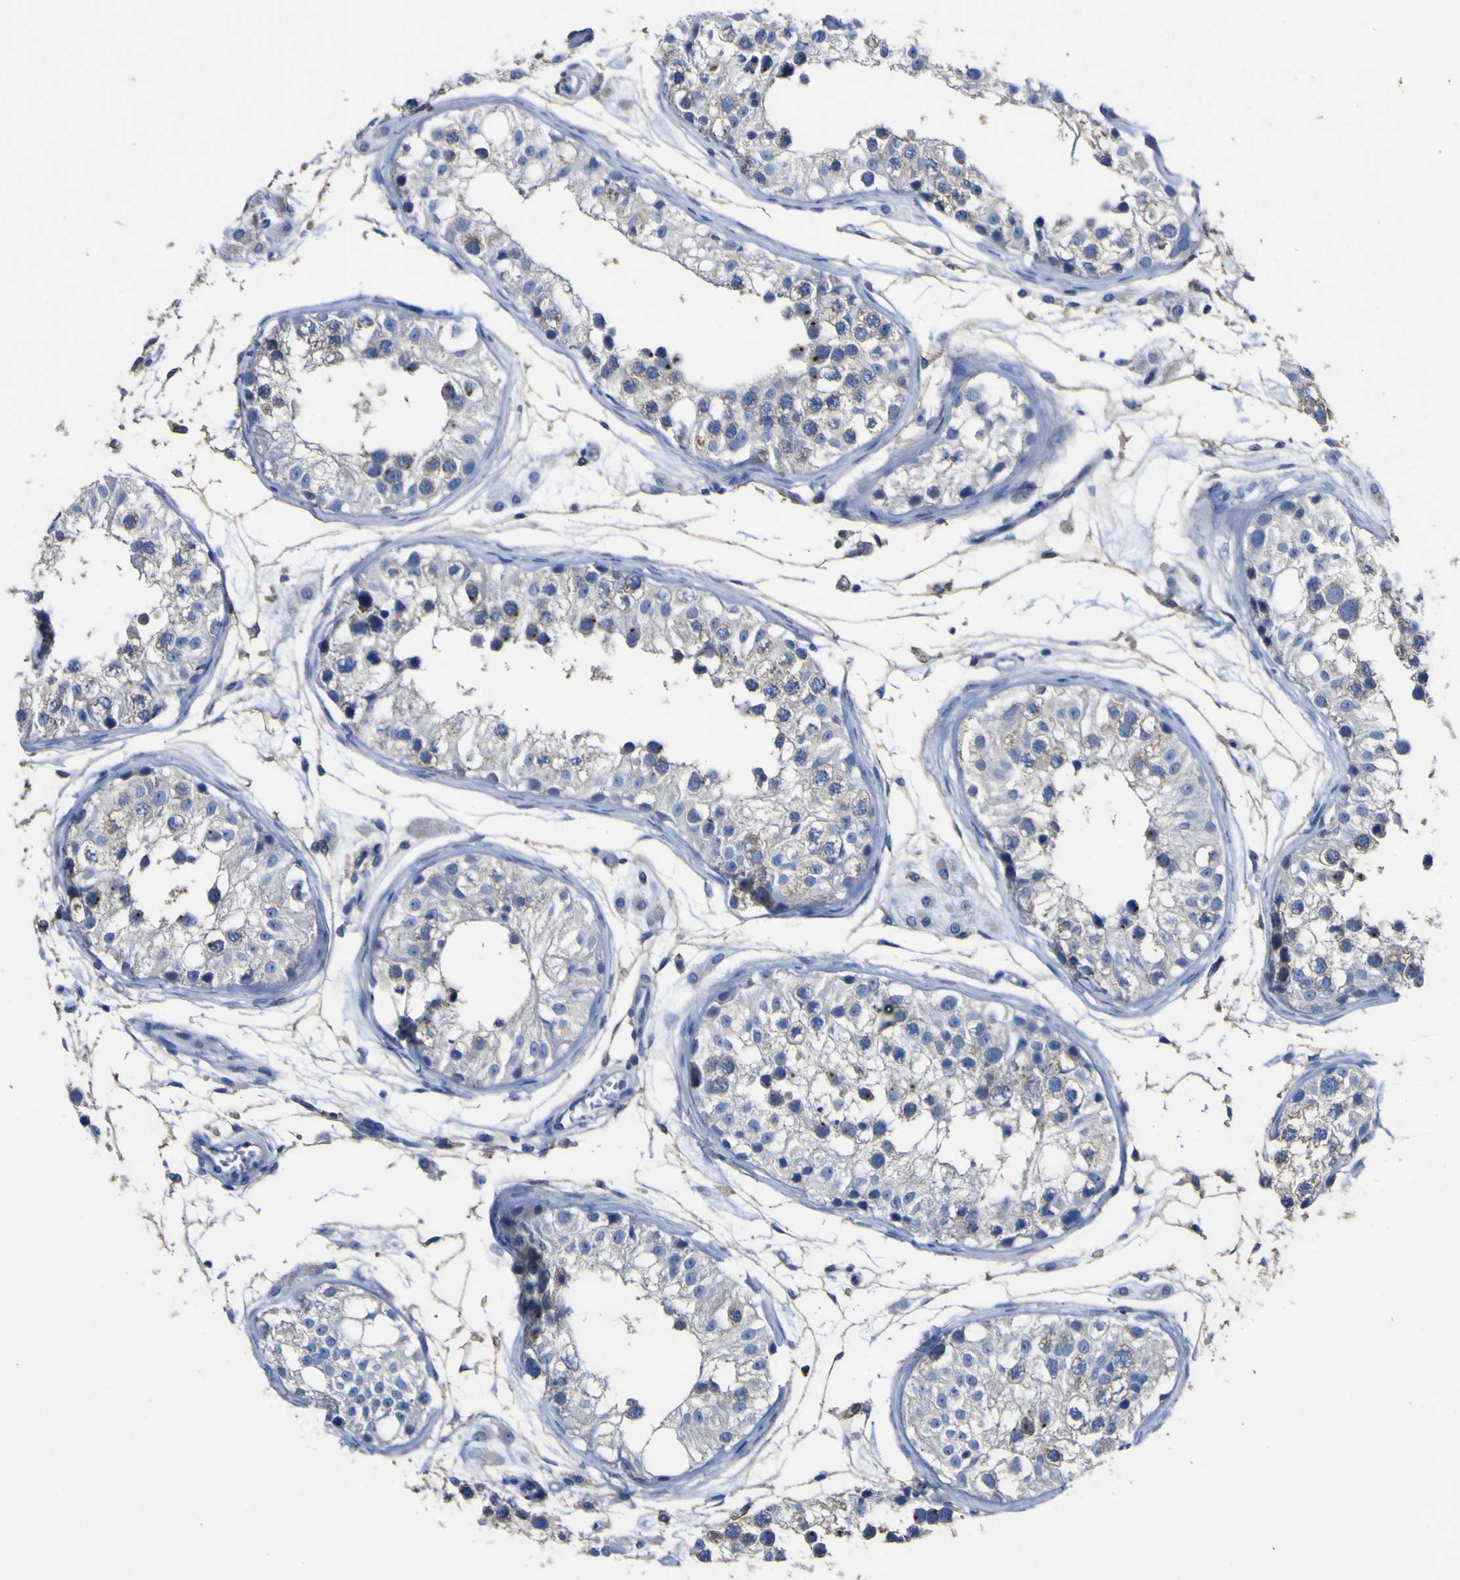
{"staining": {"intensity": "negative", "quantity": "none", "location": "none"}, "tissue": "testis", "cell_type": "Cells in seminiferous ducts", "image_type": "normal", "snomed": [{"axis": "morphology", "description": "Normal tissue, NOS"}, {"axis": "morphology", "description": "Adenocarcinoma, metastatic, NOS"}, {"axis": "topography", "description": "Testis"}], "caption": "DAB (3,3'-diaminobenzidine) immunohistochemical staining of benign human testis exhibits no significant positivity in cells in seminiferous ducts. (DAB (3,3'-diaminobenzidine) immunohistochemistry (IHC) visualized using brightfield microscopy, high magnification).", "gene": "AGO4", "patient": {"sex": "male", "age": 26}}